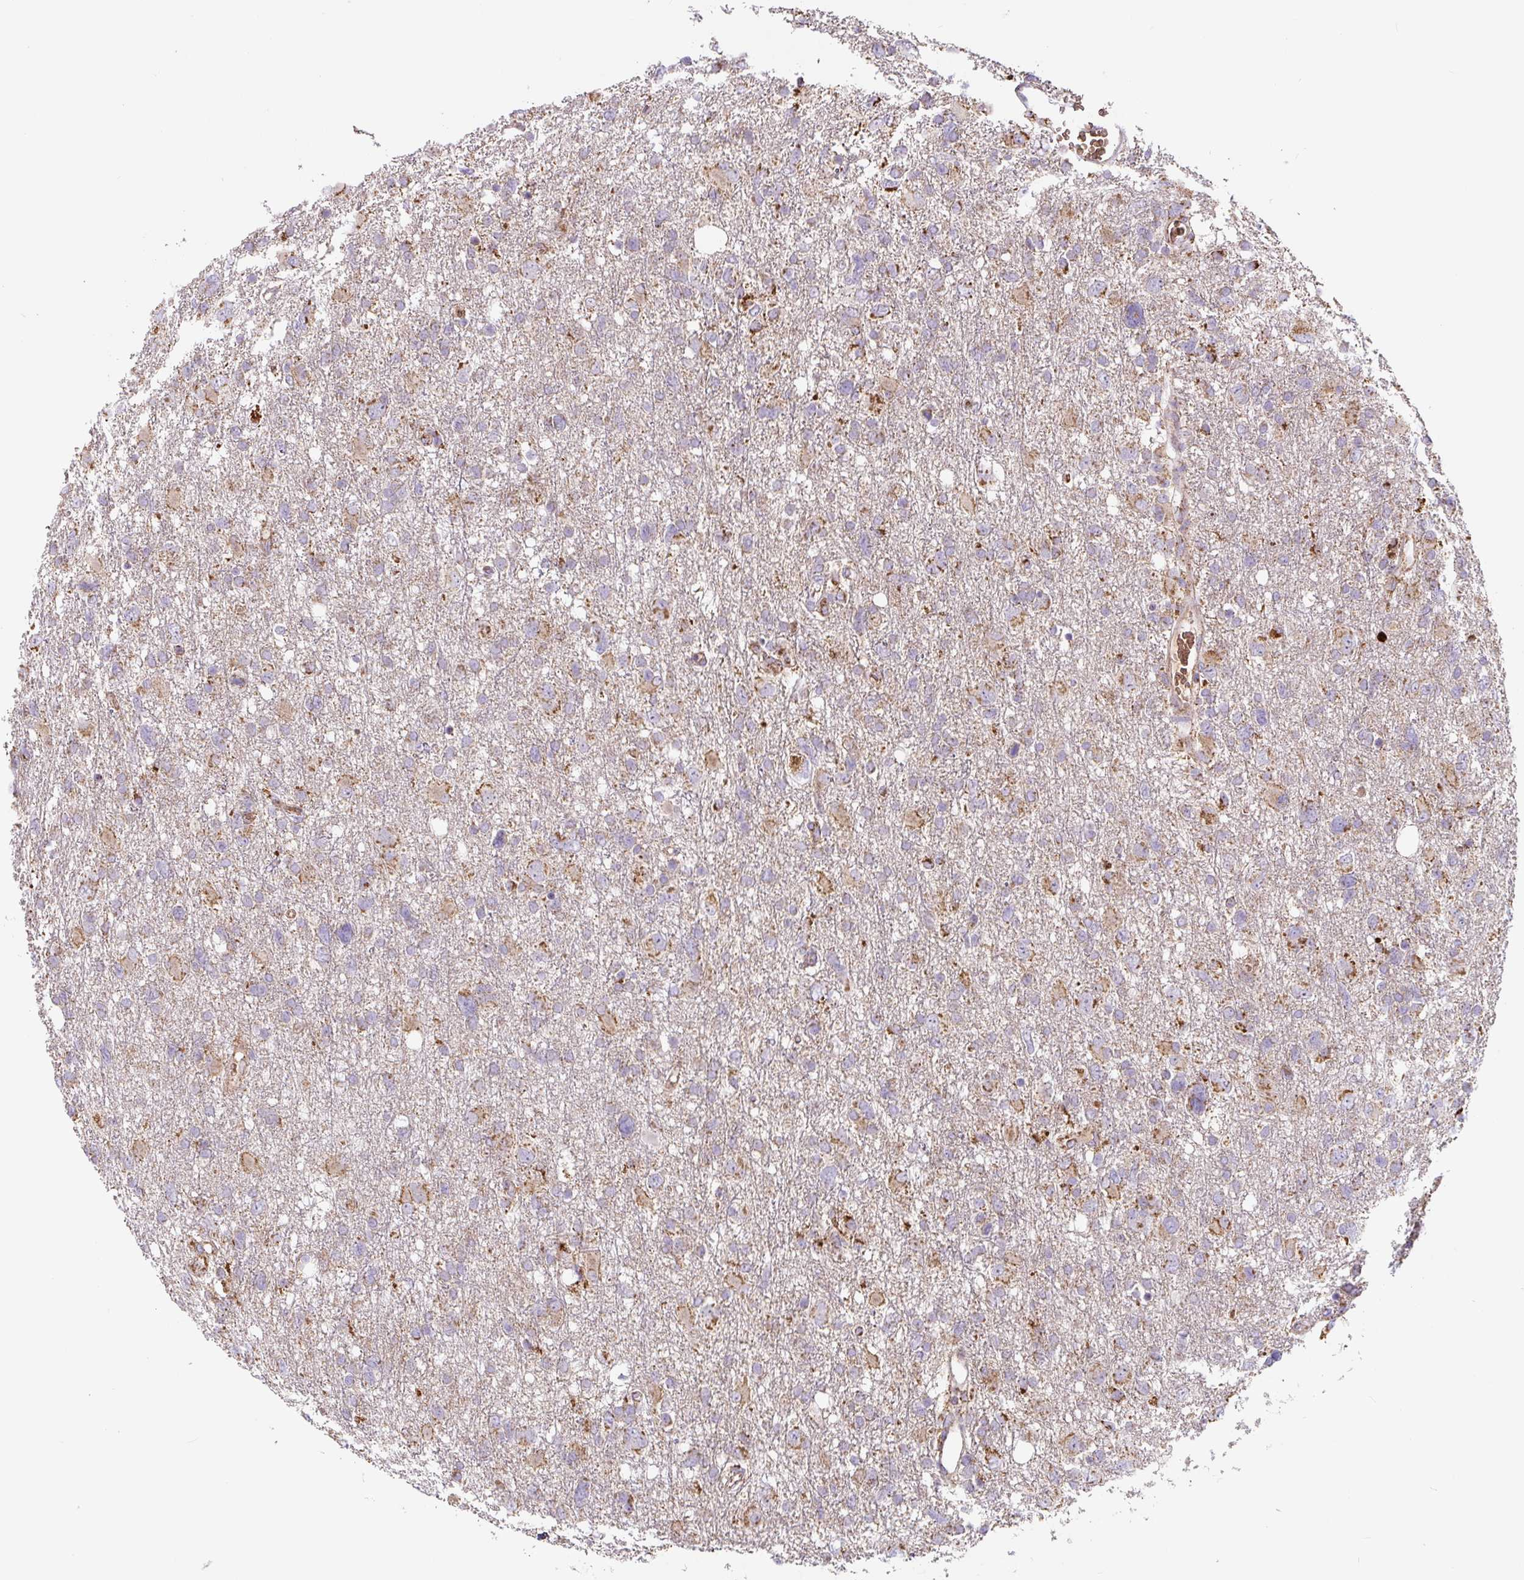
{"staining": {"intensity": "moderate", "quantity": "25%-75%", "location": "cytoplasmic/membranous"}, "tissue": "glioma", "cell_type": "Tumor cells", "image_type": "cancer", "snomed": [{"axis": "morphology", "description": "Glioma, malignant, High grade"}, {"axis": "topography", "description": "Brain"}], "caption": "A photomicrograph showing moderate cytoplasmic/membranous staining in about 25%-75% of tumor cells in malignant glioma (high-grade), as visualized by brown immunohistochemical staining.", "gene": "MT-CO2", "patient": {"sex": "male", "age": 61}}